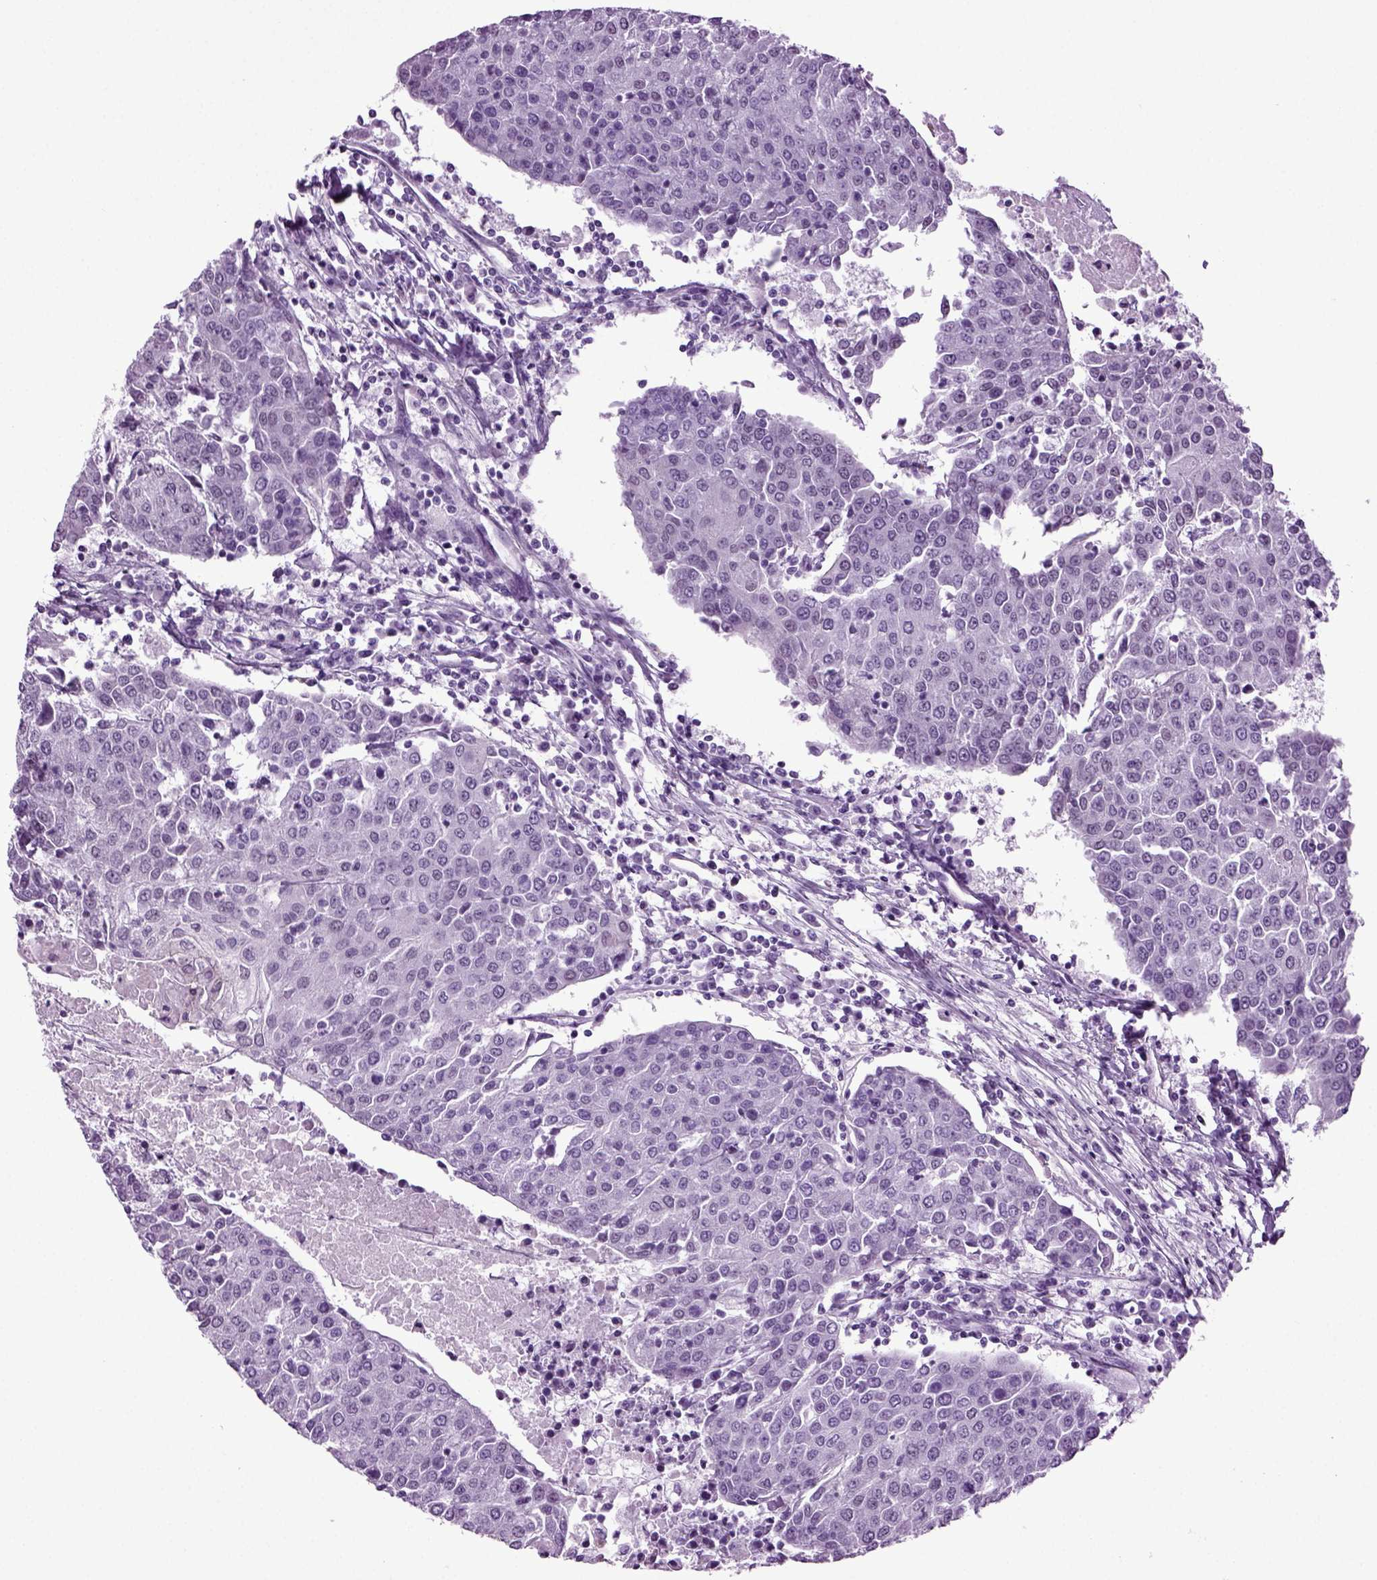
{"staining": {"intensity": "negative", "quantity": "none", "location": "none"}, "tissue": "urothelial cancer", "cell_type": "Tumor cells", "image_type": "cancer", "snomed": [{"axis": "morphology", "description": "Urothelial carcinoma, High grade"}, {"axis": "topography", "description": "Urinary bladder"}], "caption": "High magnification brightfield microscopy of urothelial carcinoma (high-grade) stained with DAB (brown) and counterstained with hematoxylin (blue): tumor cells show no significant positivity.", "gene": "RFX3", "patient": {"sex": "female", "age": 85}}